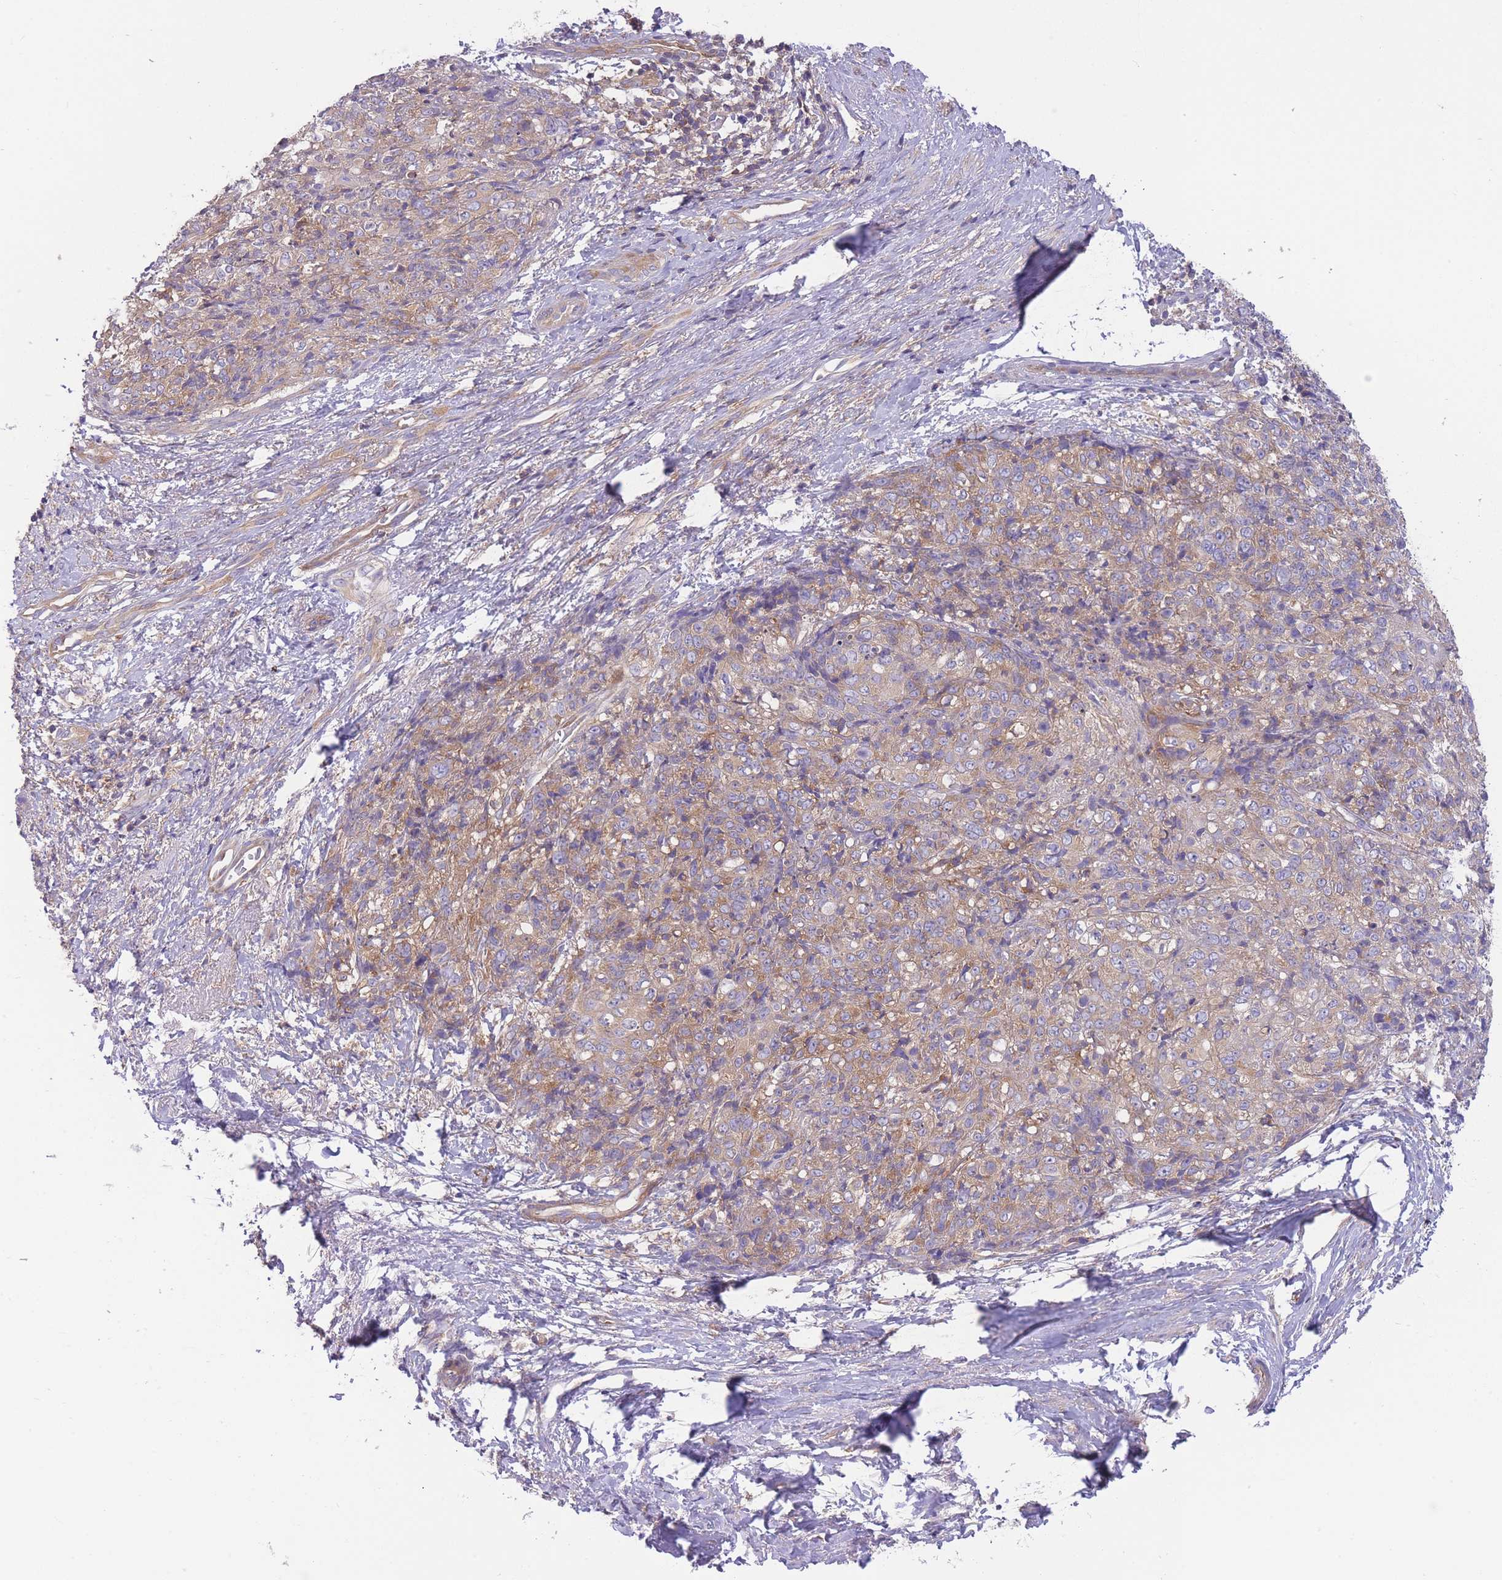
{"staining": {"intensity": "weak", "quantity": "<25%", "location": "cytoplasmic/membranous"}, "tissue": "skin cancer", "cell_type": "Tumor cells", "image_type": "cancer", "snomed": [{"axis": "morphology", "description": "Squamous cell carcinoma, NOS"}, {"axis": "topography", "description": "Skin"}, {"axis": "topography", "description": "Vulva"}], "caption": "A high-resolution histopathology image shows immunohistochemistry staining of skin cancer, which demonstrates no significant positivity in tumor cells.", "gene": "PRKAR1A", "patient": {"sex": "female", "age": 85}}